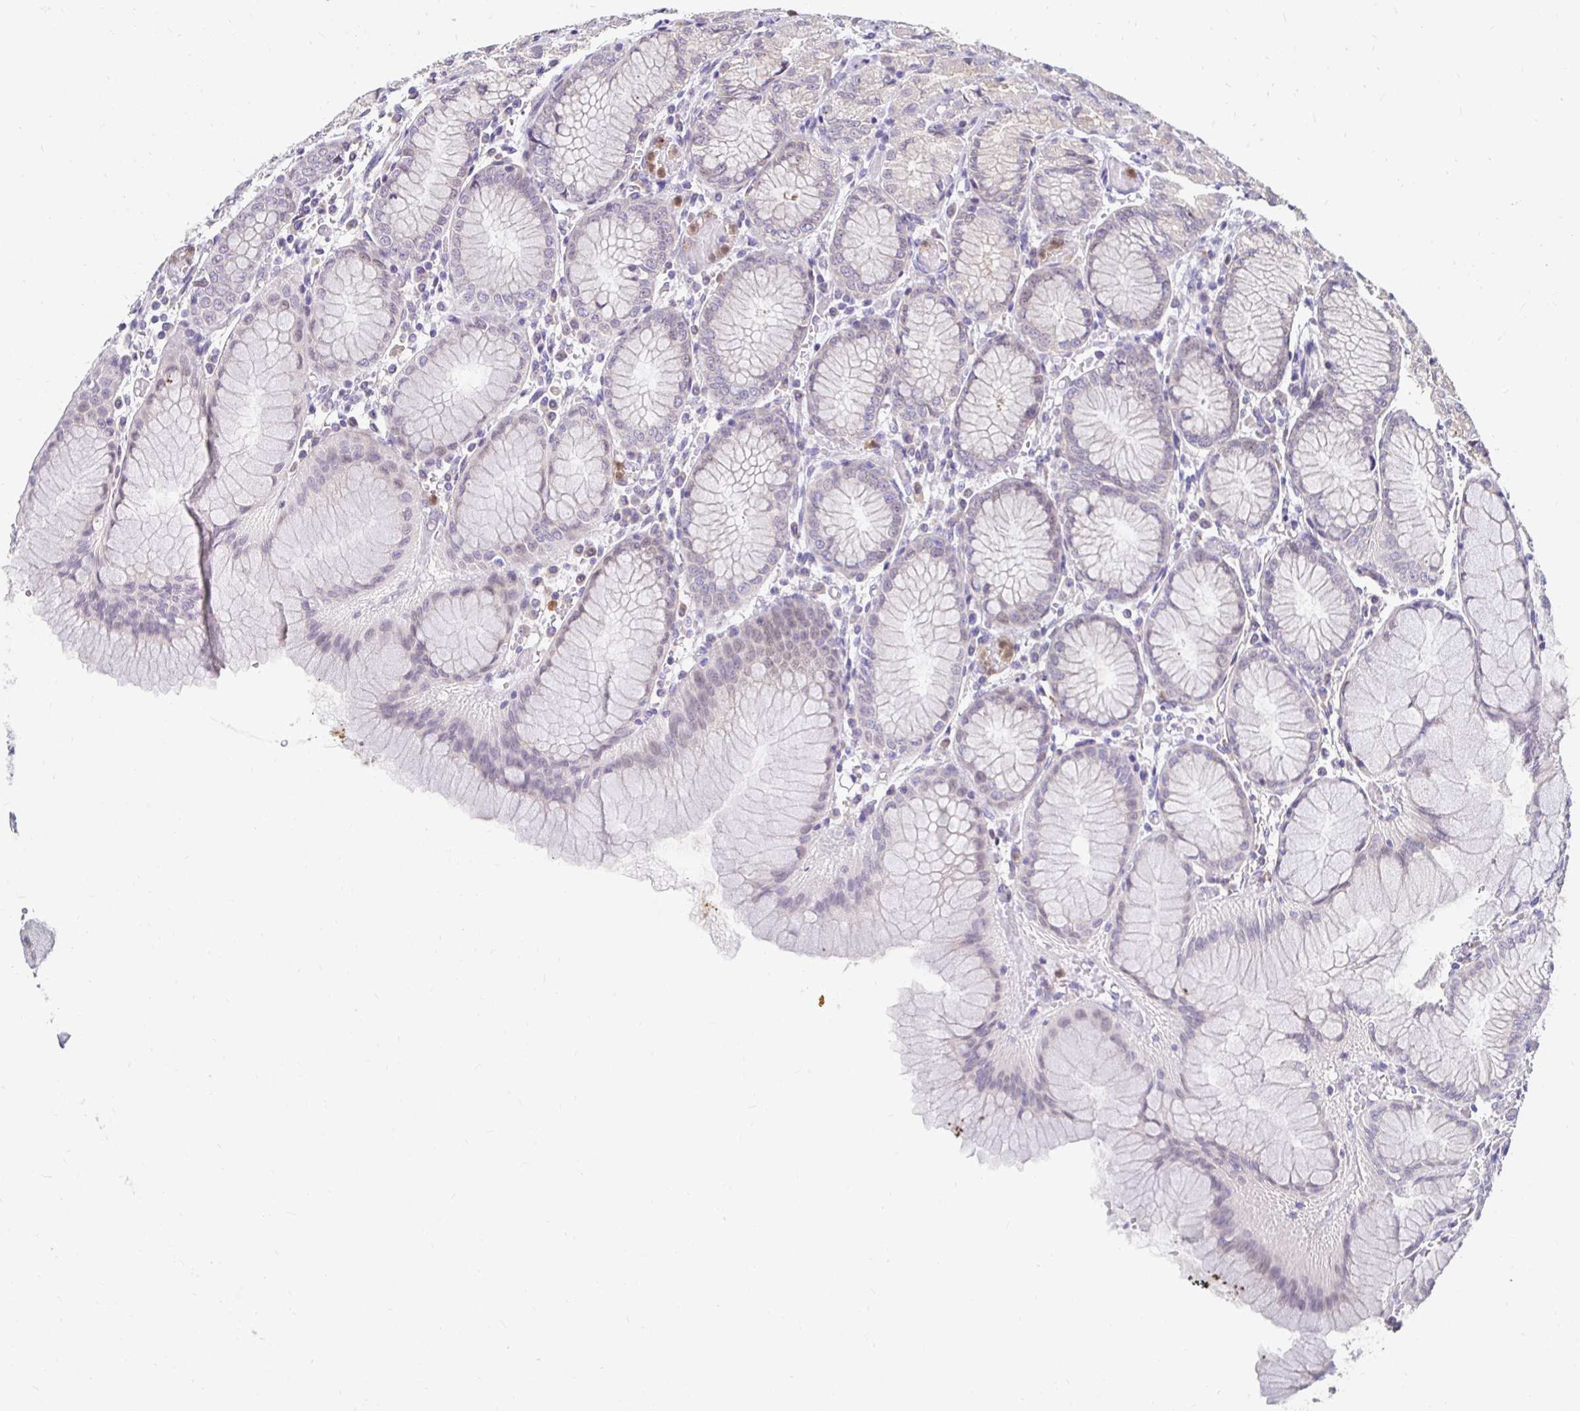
{"staining": {"intensity": "negative", "quantity": "none", "location": "none"}, "tissue": "stomach", "cell_type": "Glandular cells", "image_type": "normal", "snomed": [{"axis": "morphology", "description": "Normal tissue, NOS"}, {"axis": "topography", "description": "Stomach"}], "caption": "High power microscopy histopathology image of an immunohistochemistry (IHC) photomicrograph of benign stomach, revealing no significant expression in glandular cells.", "gene": "PADI2", "patient": {"sex": "female", "age": 57}}